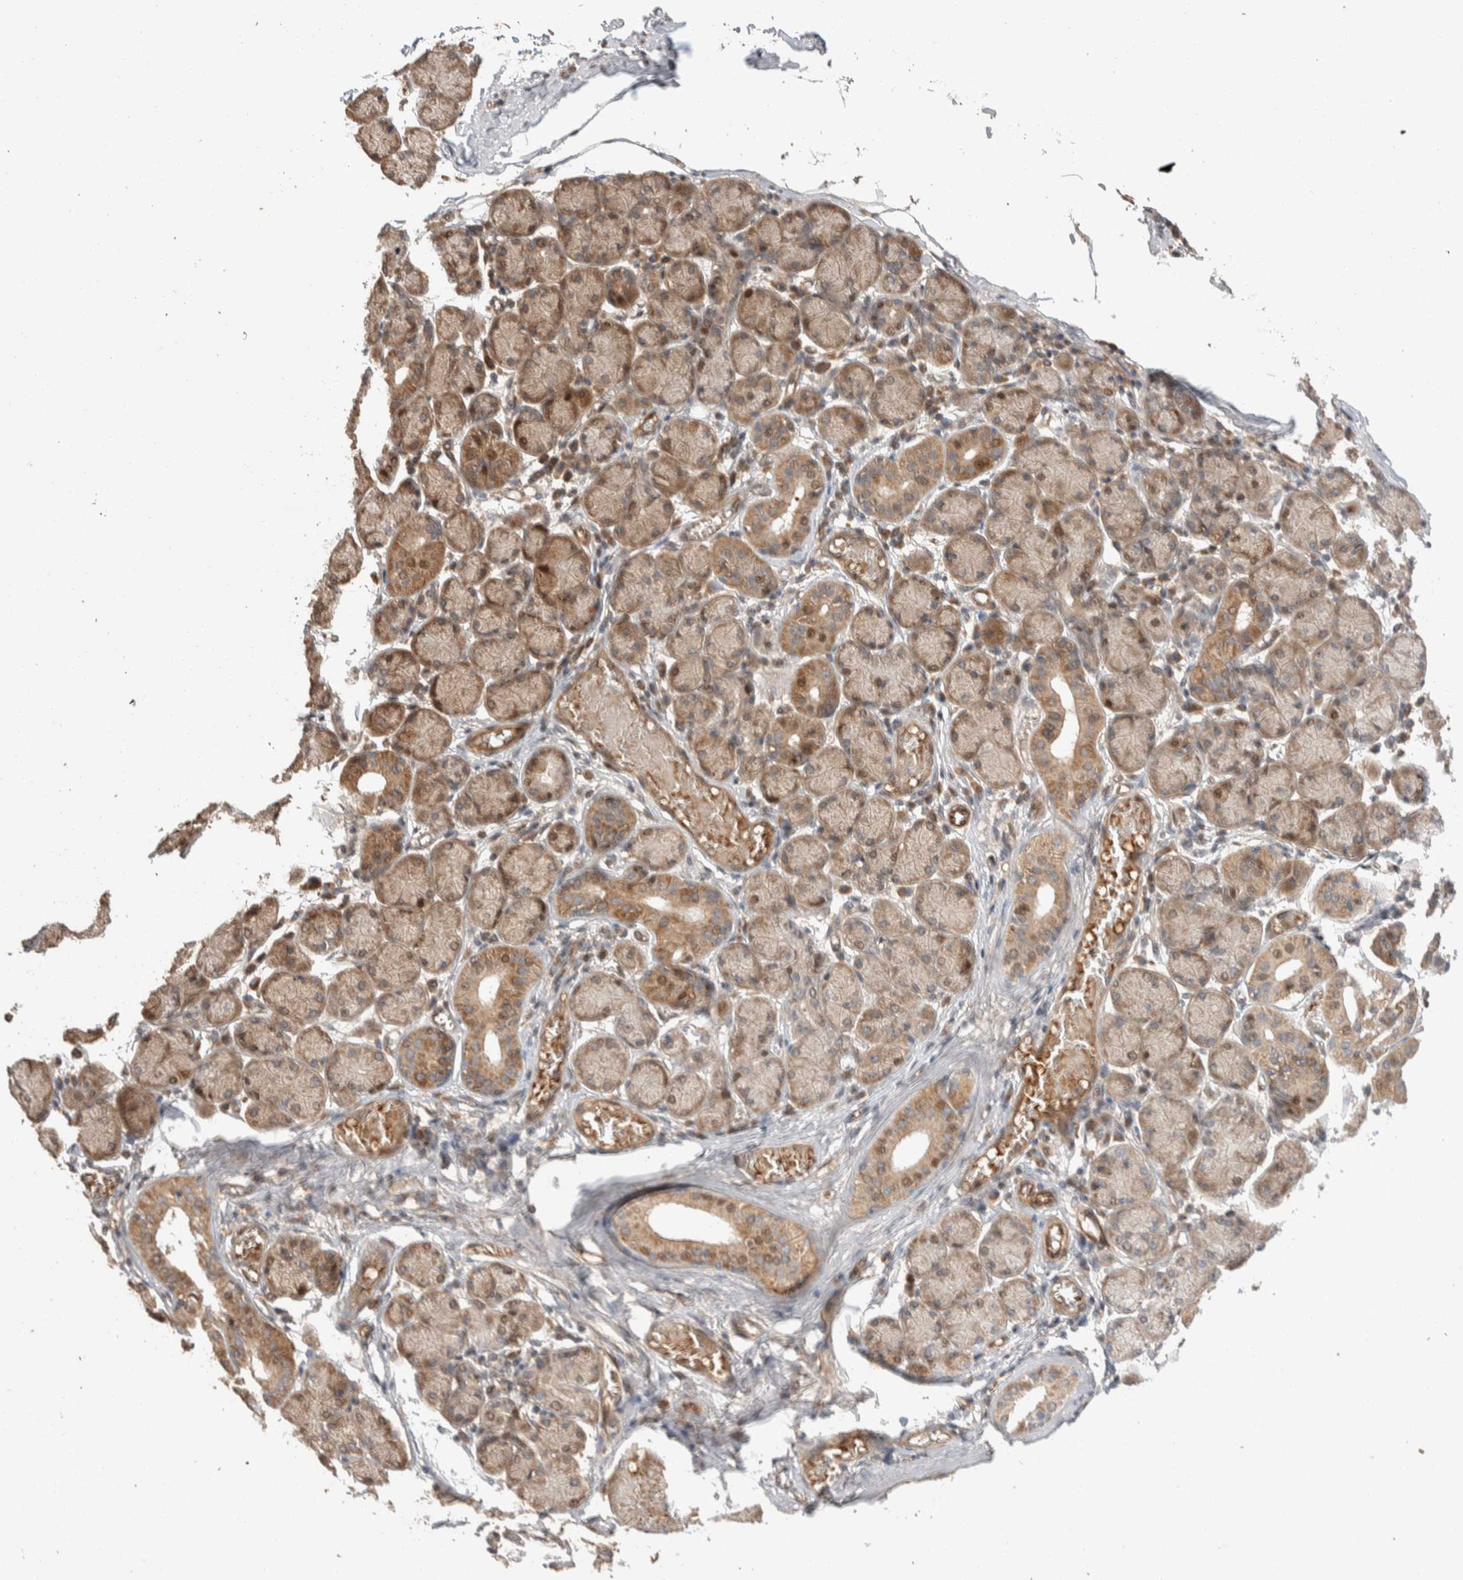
{"staining": {"intensity": "moderate", "quantity": "25%-75%", "location": "cytoplasmic/membranous"}, "tissue": "salivary gland", "cell_type": "Glandular cells", "image_type": "normal", "snomed": [{"axis": "morphology", "description": "Normal tissue, NOS"}, {"axis": "topography", "description": "Salivary gland"}], "caption": "Human salivary gland stained with a brown dye reveals moderate cytoplasmic/membranous positive staining in approximately 25%-75% of glandular cells.", "gene": "ERC1", "patient": {"sex": "female", "age": 24}}